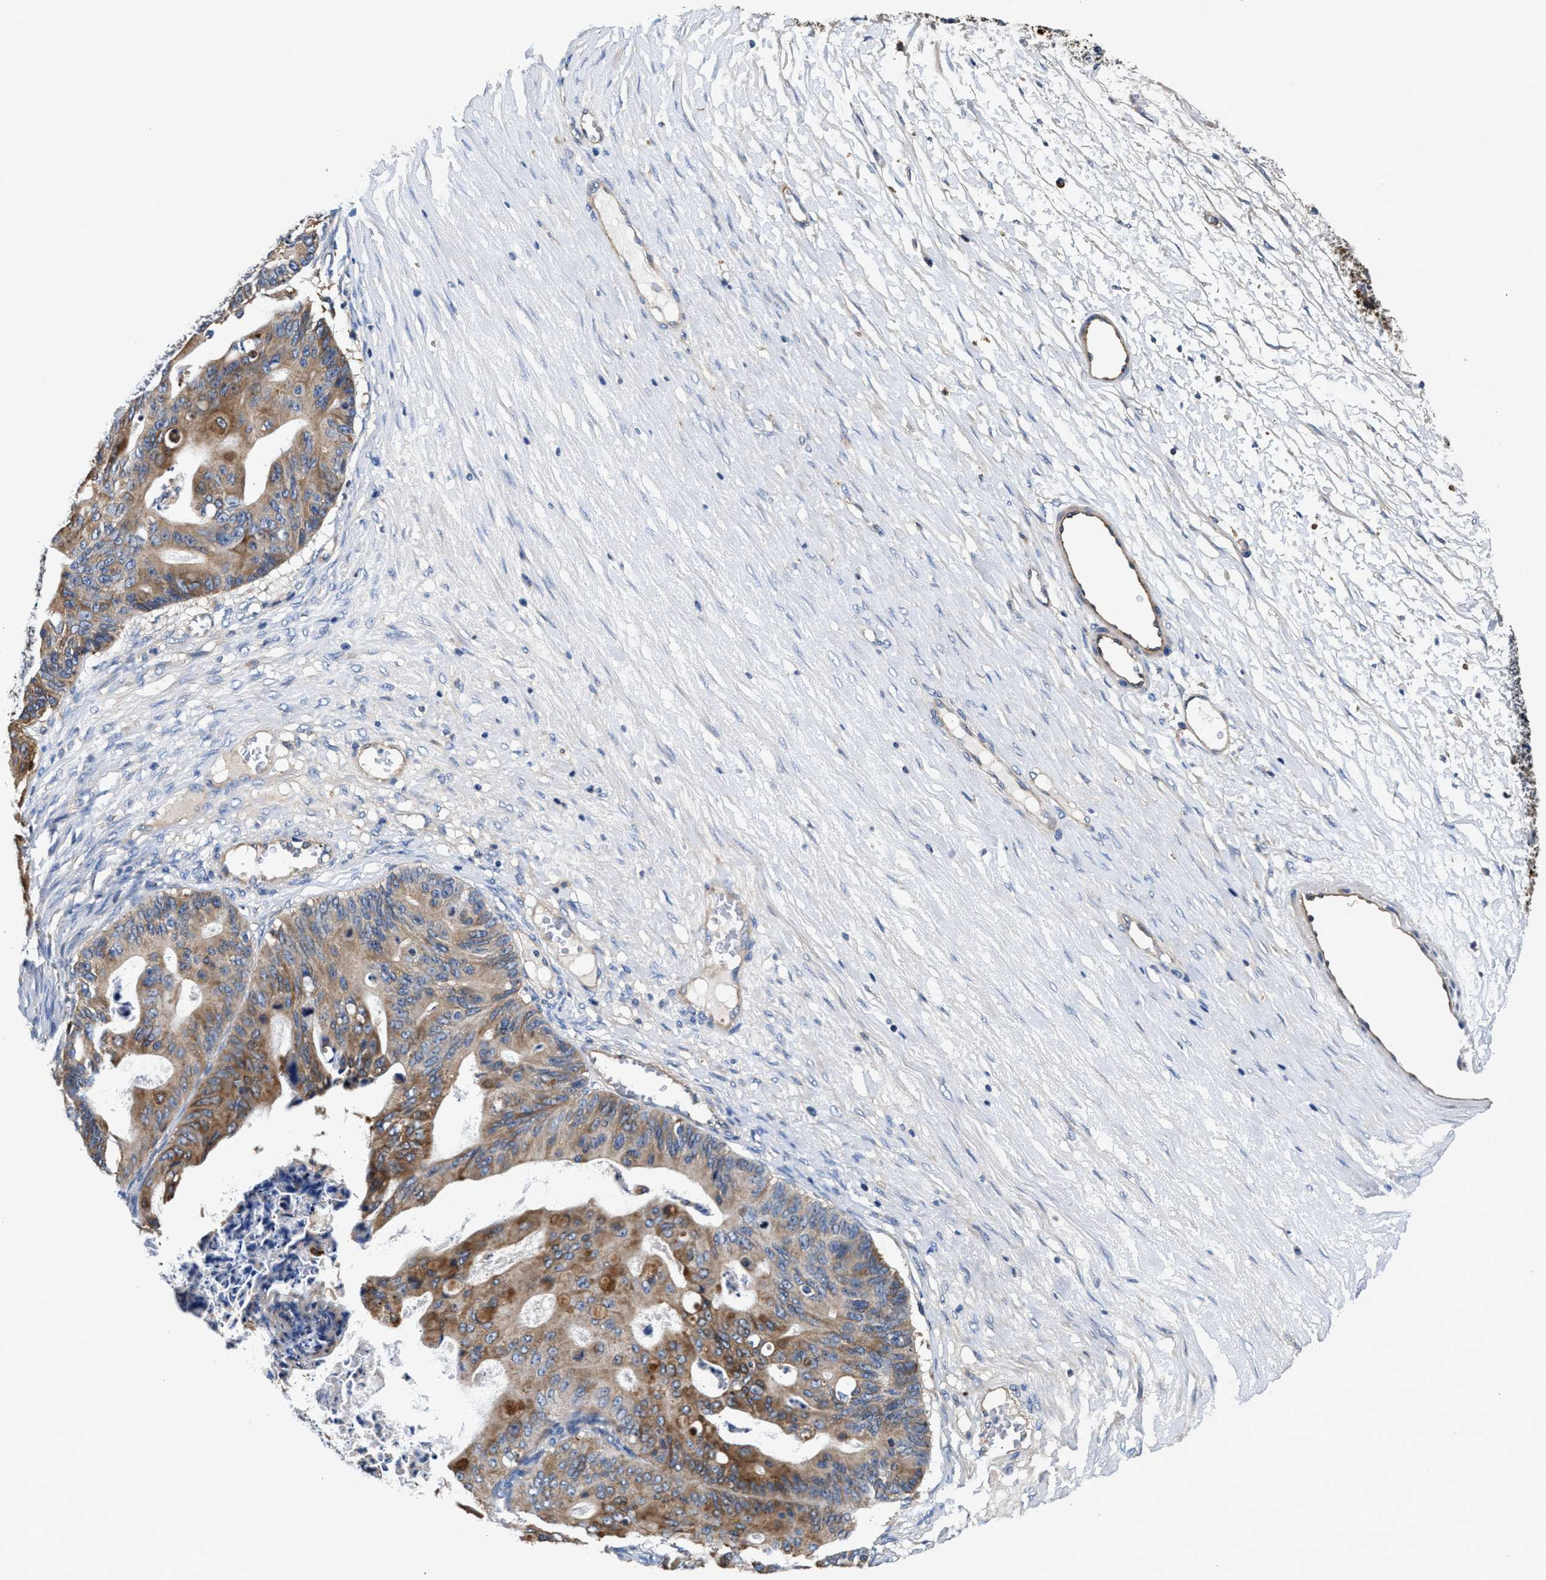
{"staining": {"intensity": "moderate", "quantity": ">75%", "location": "cytoplasmic/membranous"}, "tissue": "ovarian cancer", "cell_type": "Tumor cells", "image_type": "cancer", "snomed": [{"axis": "morphology", "description": "Cystadenocarcinoma, mucinous, NOS"}, {"axis": "topography", "description": "Ovary"}], "caption": "A brown stain highlights moderate cytoplasmic/membranous staining of a protein in human ovarian cancer (mucinous cystadenocarcinoma) tumor cells. (IHC, brightfield microscopy, high magnification).", "gene": "PPP1R9B", "patient": {"sex": "female", "age": 37}}